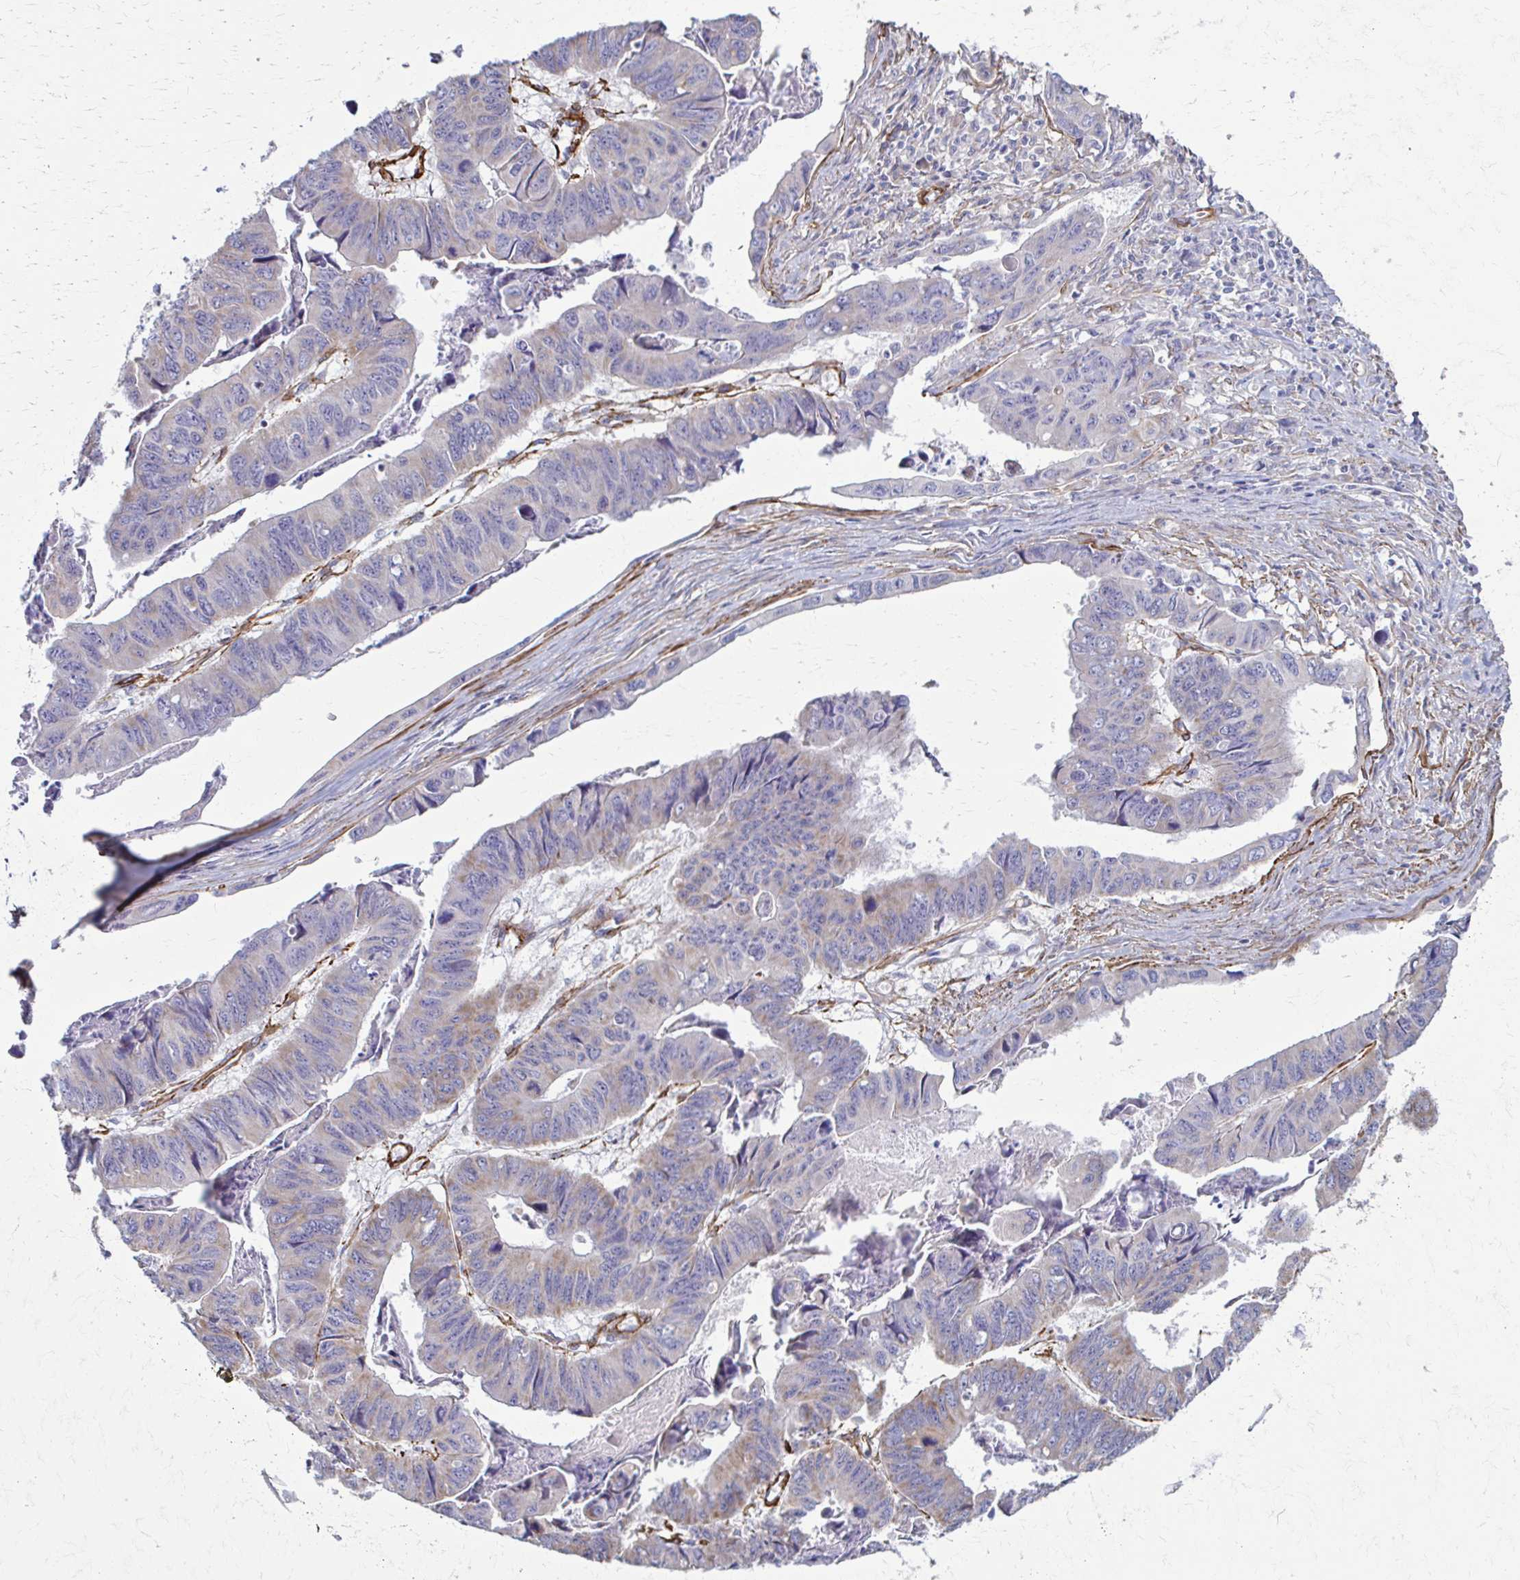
{"staining": {"intensity": "negative", "quantity": "none", "location": "none"}, "tissue": "stomach cancer", "cell_type": "Tumor cells", "image_type": "cancer", "snomed": [{"axis": "morphology", "description": "Adenocarcinoma, NOS"}, {"axis": "topography", "description": "Stomach, lower"}], "caption": "Adenocarcinoma (stomach) was stained to show a protein in brown. There is no significant expression in tumor cells. The staining is performed using DAB (3,3'-diaminobenzidine) brown chromogen with nuclei counter-stained in using hematoxylin.", "gene": "TIMMDC1", "patient": {"sex": "male", "age": 77}}